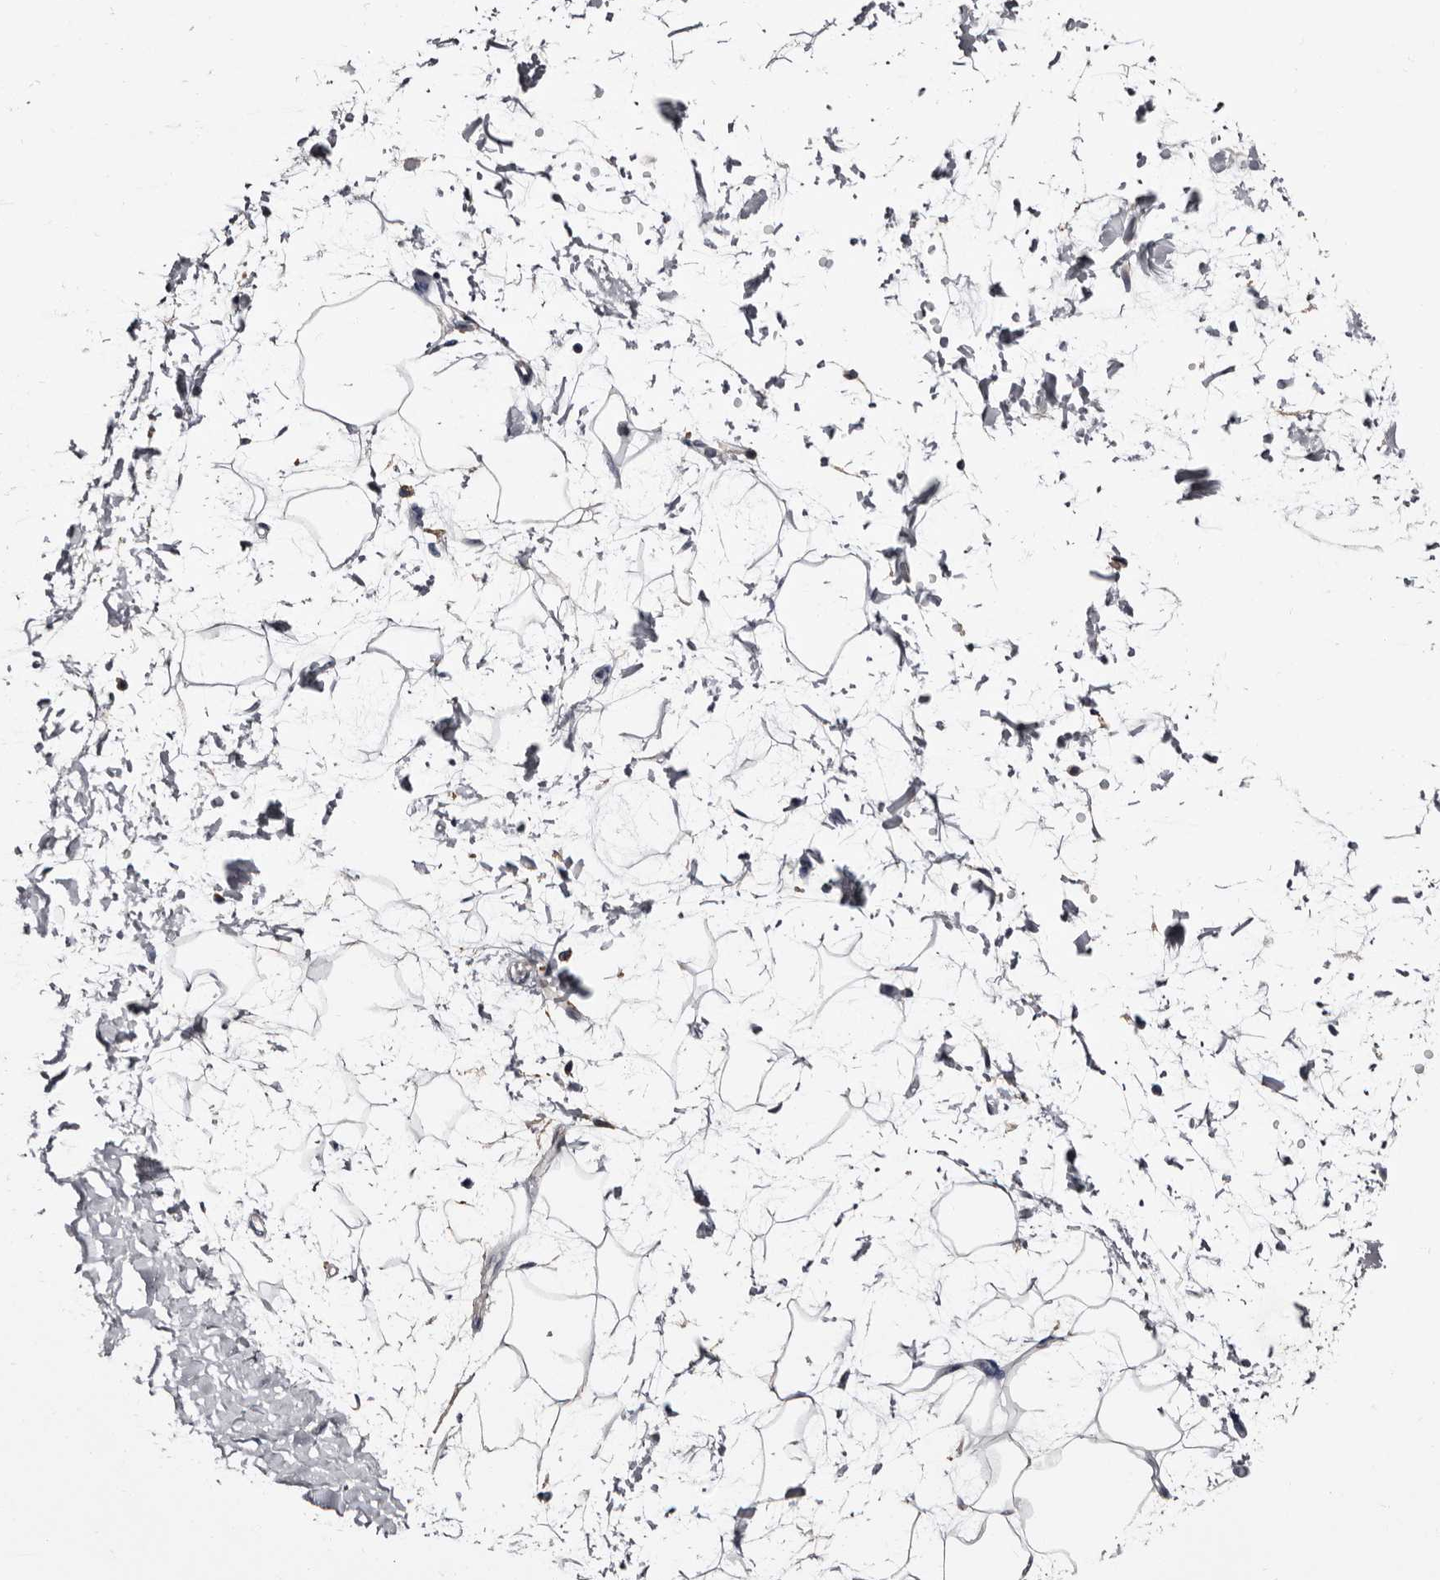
{"staining": {"intensity": "negative", "quantity": "none", "location": "none"}, "tissue": "adipose tissue", "cell_type": "Adipocytes", "image_type": "normal", "snomed": [{"axis": "morphology", "description": "Normal tissue, NOS"}, {"axis": "topography", "description": "Soft tissue"}], "caption": "Protein analysis of unremarkable adipose tissue reveals no significant staining in adipocytes.", "gene": "EPB41L3", "patient": {"sex": "male", "age": 72}}